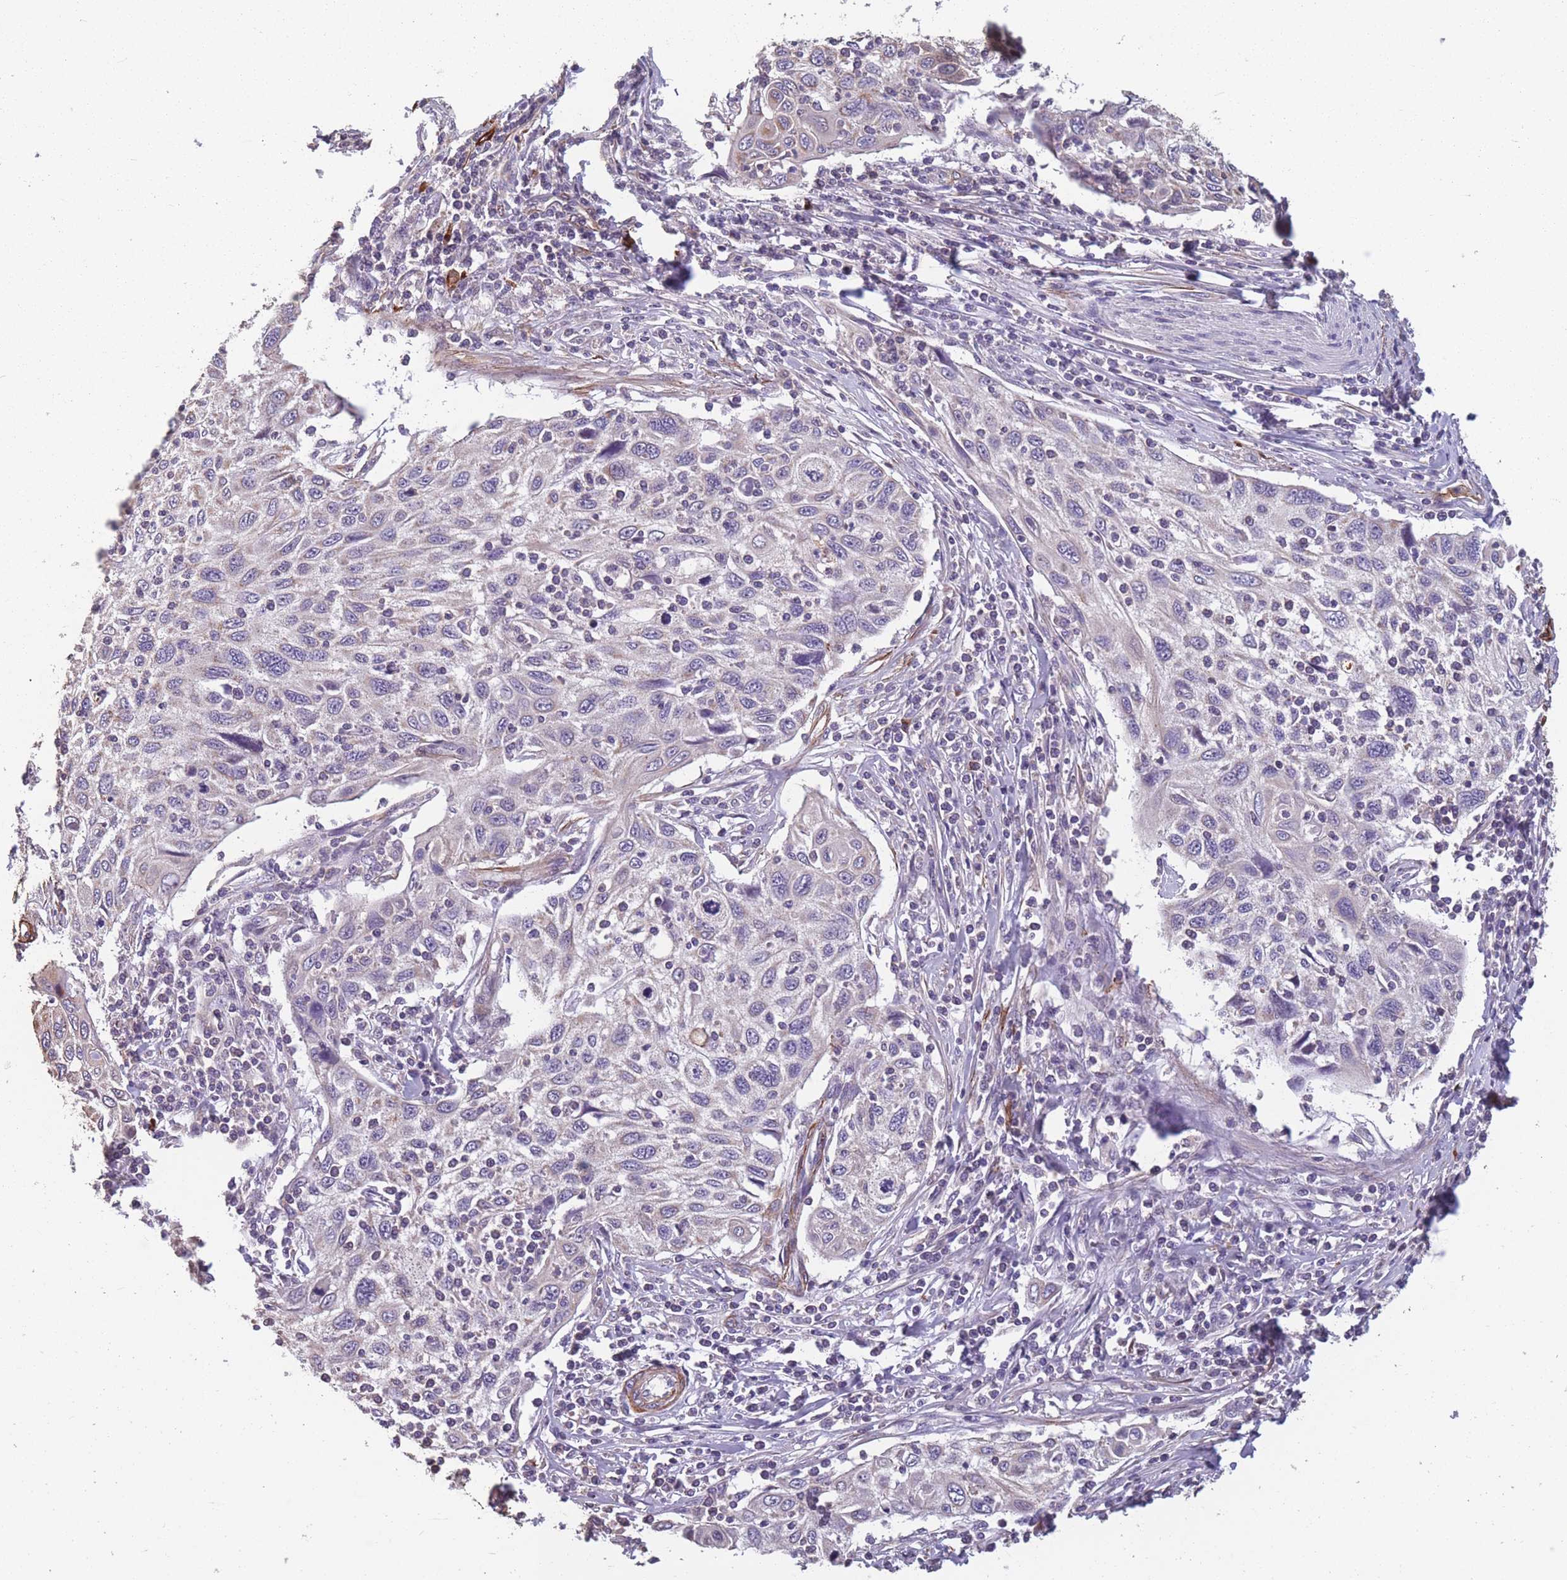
{"staining": {"intensity": "weak", "quantity": "<25%", "location": "cytoplasmic/membranous"}, "tissue": "cervical cancer", "cell_type": "Tumor cells", "image_type": "cancer", "snomed": [{"axis": "morphology", "description": "Squamous cell carcinoma, NOS"}, {"axis": "topography", "description": "Cervix"}], "caption": "Cervical cancer was stained to show a protein in brown. There is no significant positivity in tumor cells.", "gene": "TOMM40L", "patient": {"sex": "female", "age": 70}}